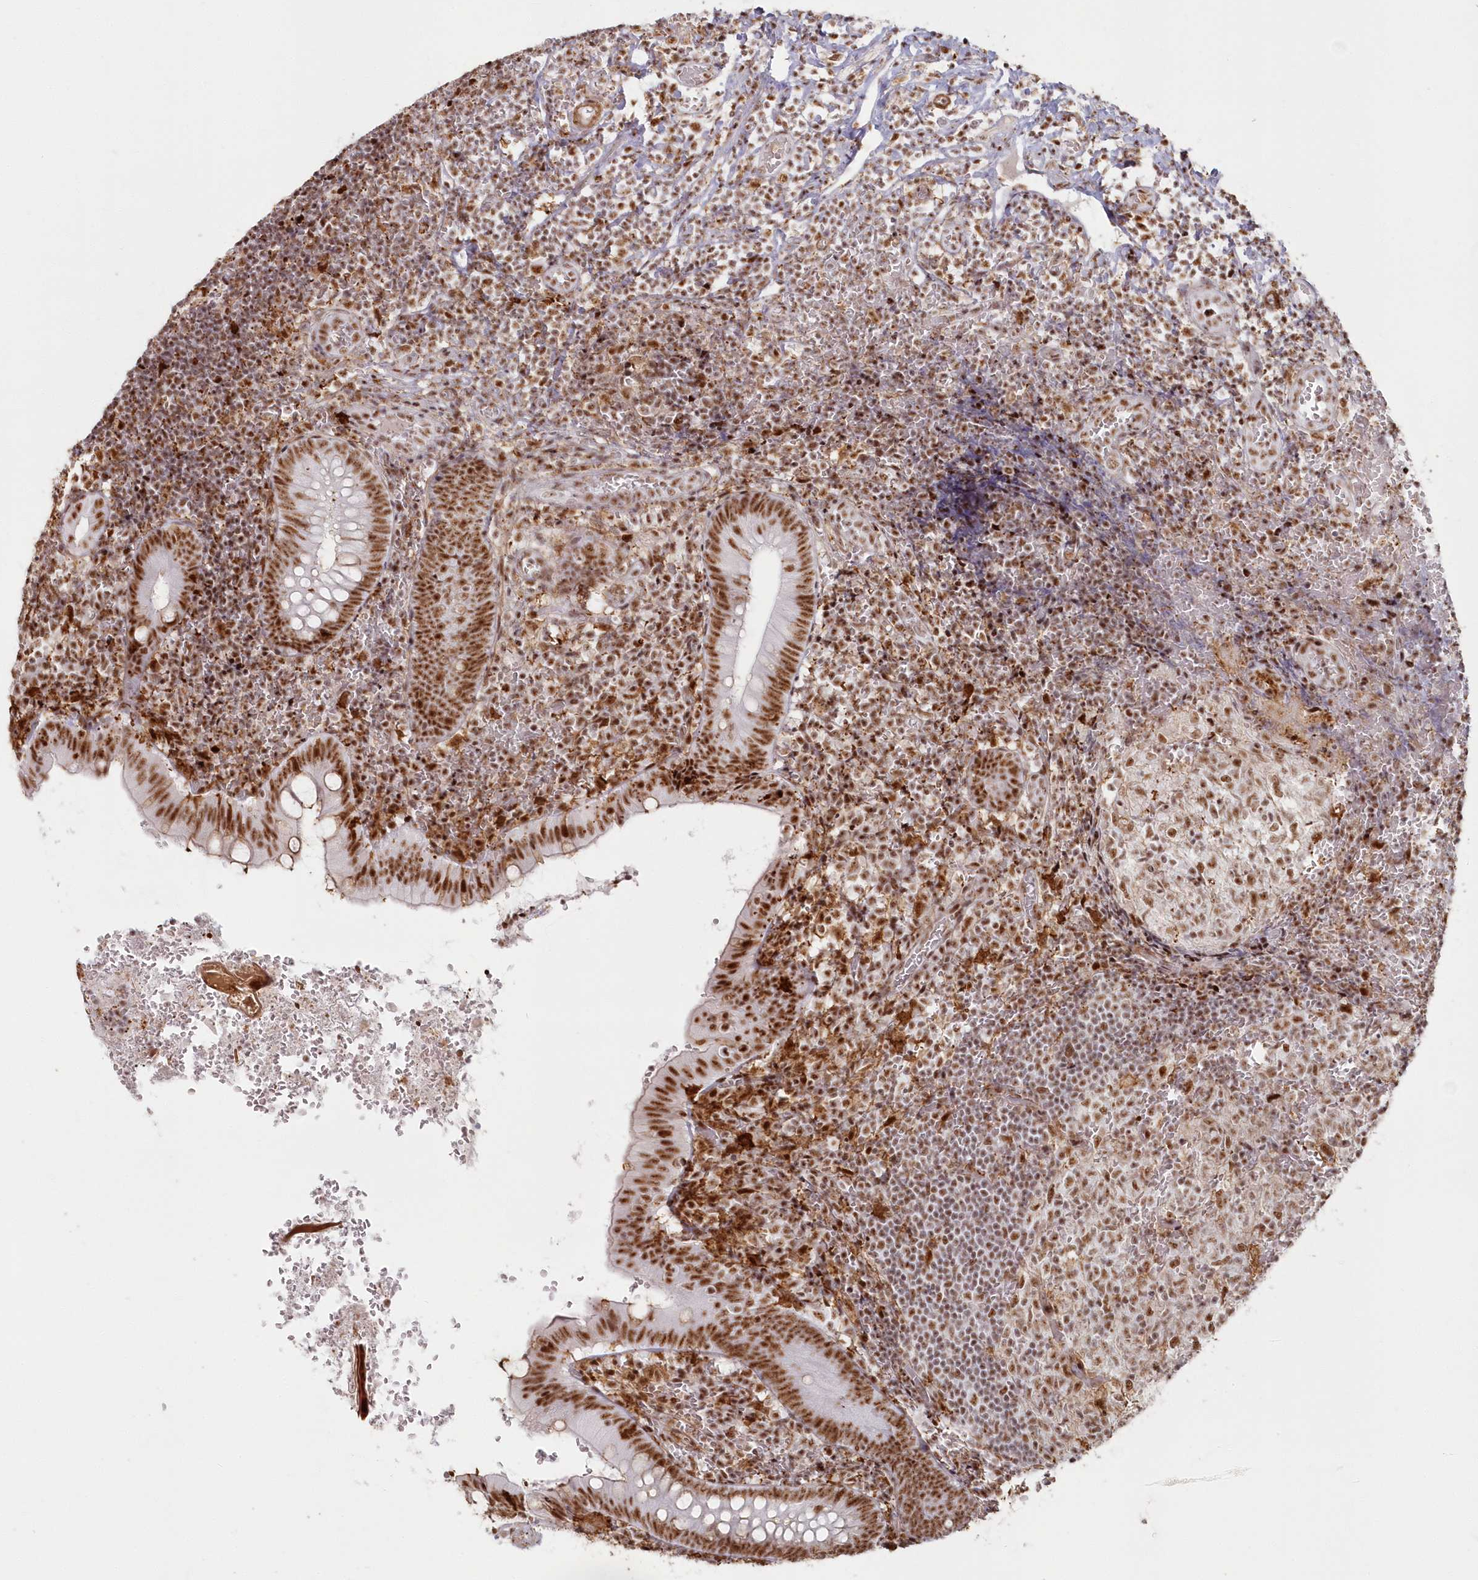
{"staining": {"intensity": "strong", "quantity": ">75%", "location": "nuclear"}, "tissue": "appendix", "cell_type": "Glandular cells", "image_type": "normal", "snomed": [{"axis": "morphology", "description": "Normal tissue, NOS"}, {"axis": "topography", "description": "Appendix"}], "caption": "Immunohistochemistry histopathology image of unremarkable appendix stained for a protein (brown), which displays high levels of strong nuclear staining in about >75% of glandular cells.", "gene": "DDX46", "patient": {"sex": "male", "age": 8}}